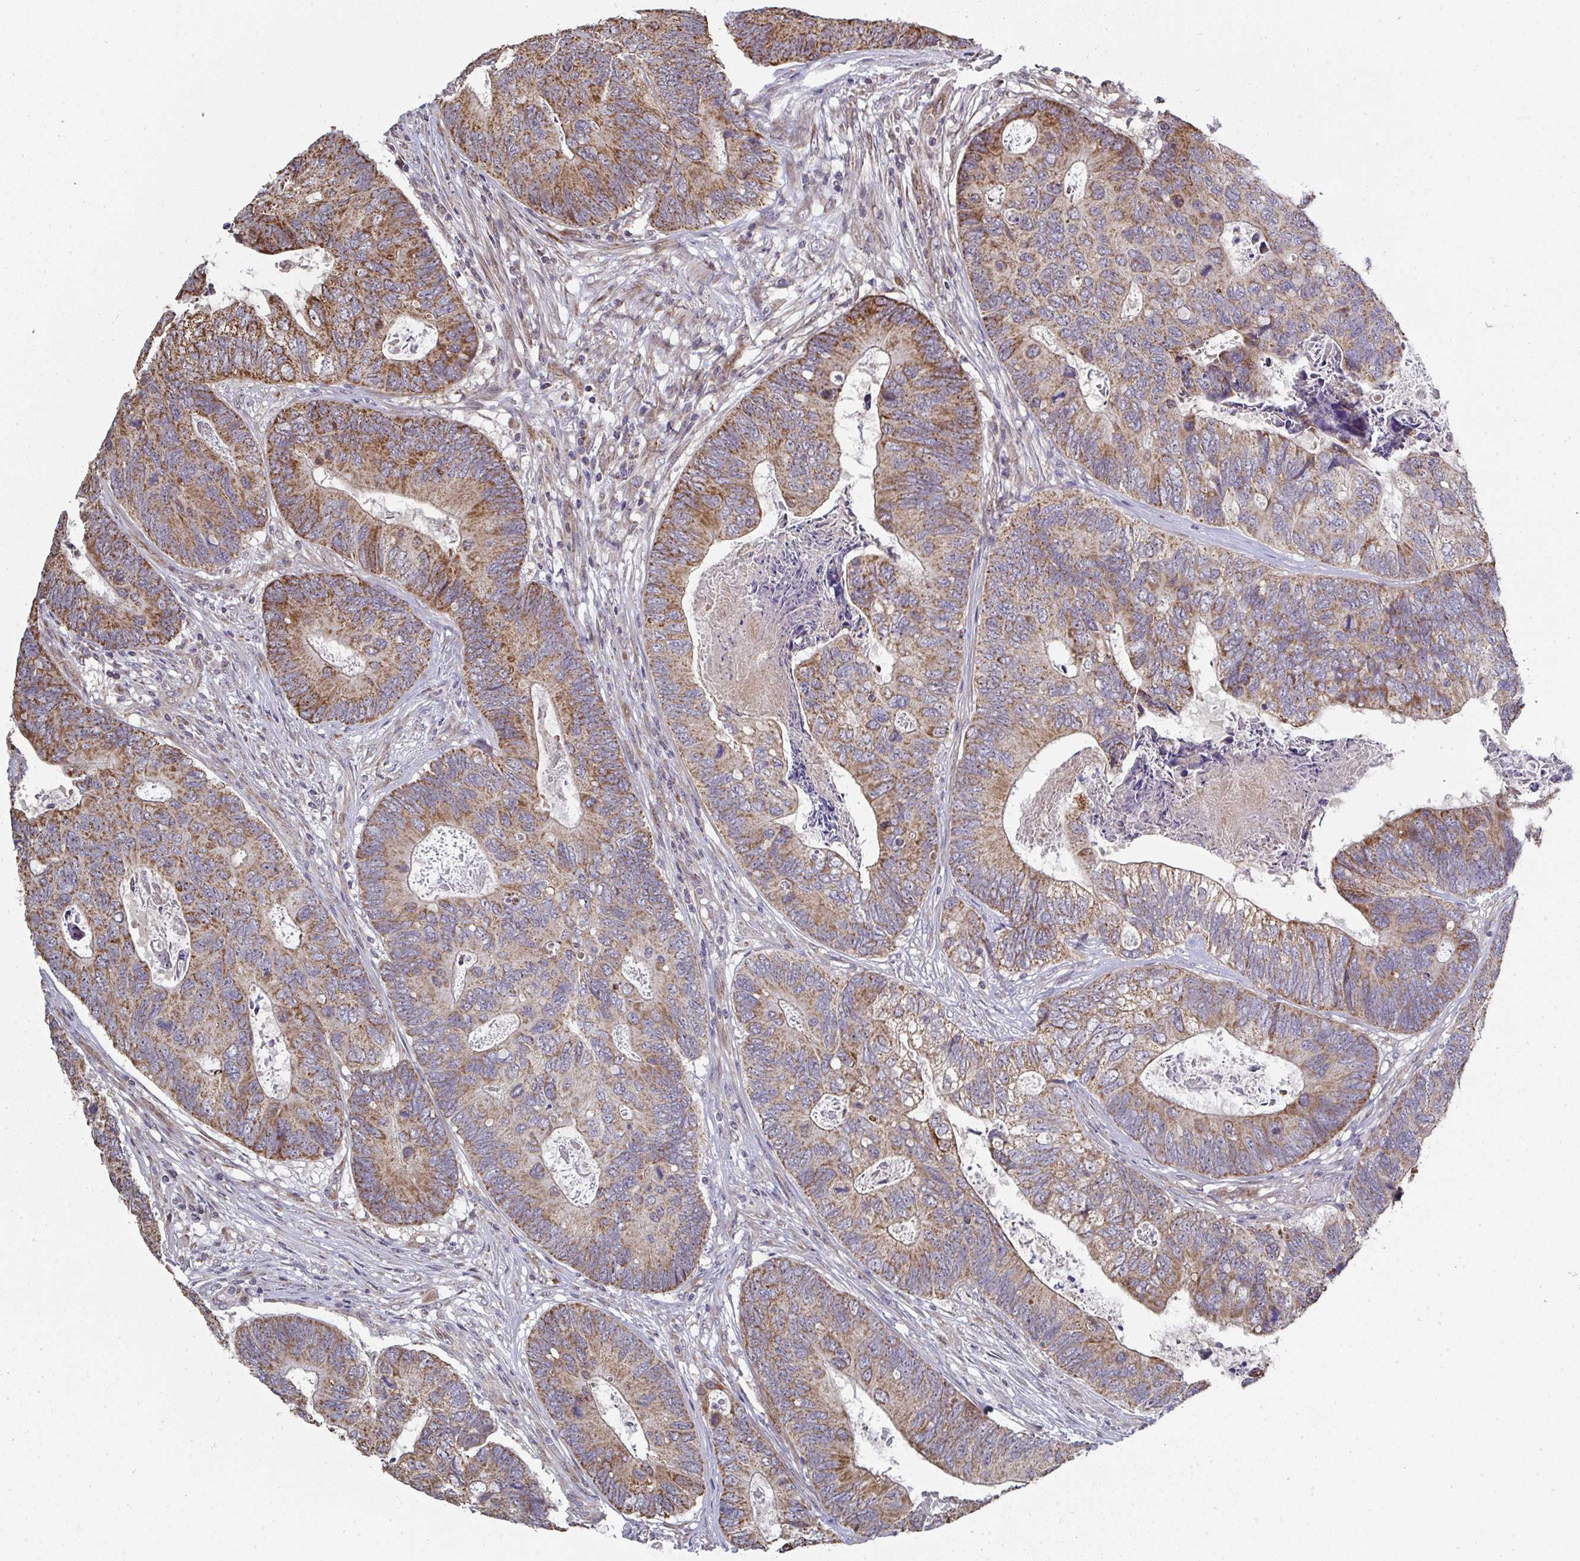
{"staining": {"intensity": "moderate", "quantity": ">75%", "location": "cytoplasmic/membranous"}, "tissue": "colorectal cancer", "cell_type": "Tumor cells", "image_type": "cancer", "snomed": [{"axis": "morphology", "description": "Adenocarcinoma, NOS"}, {"axis": "topography", "description": "Colon"}], "caption": "DAB immunohistochemical staining of human colorectal cancer (adenocarcinoma) exhibits moderate cytoplasmic/membranous protein staining in about >75% of tumor cells.", "gene": "AGTPBP1", "patient": {"sex": "female", "age": 67}}